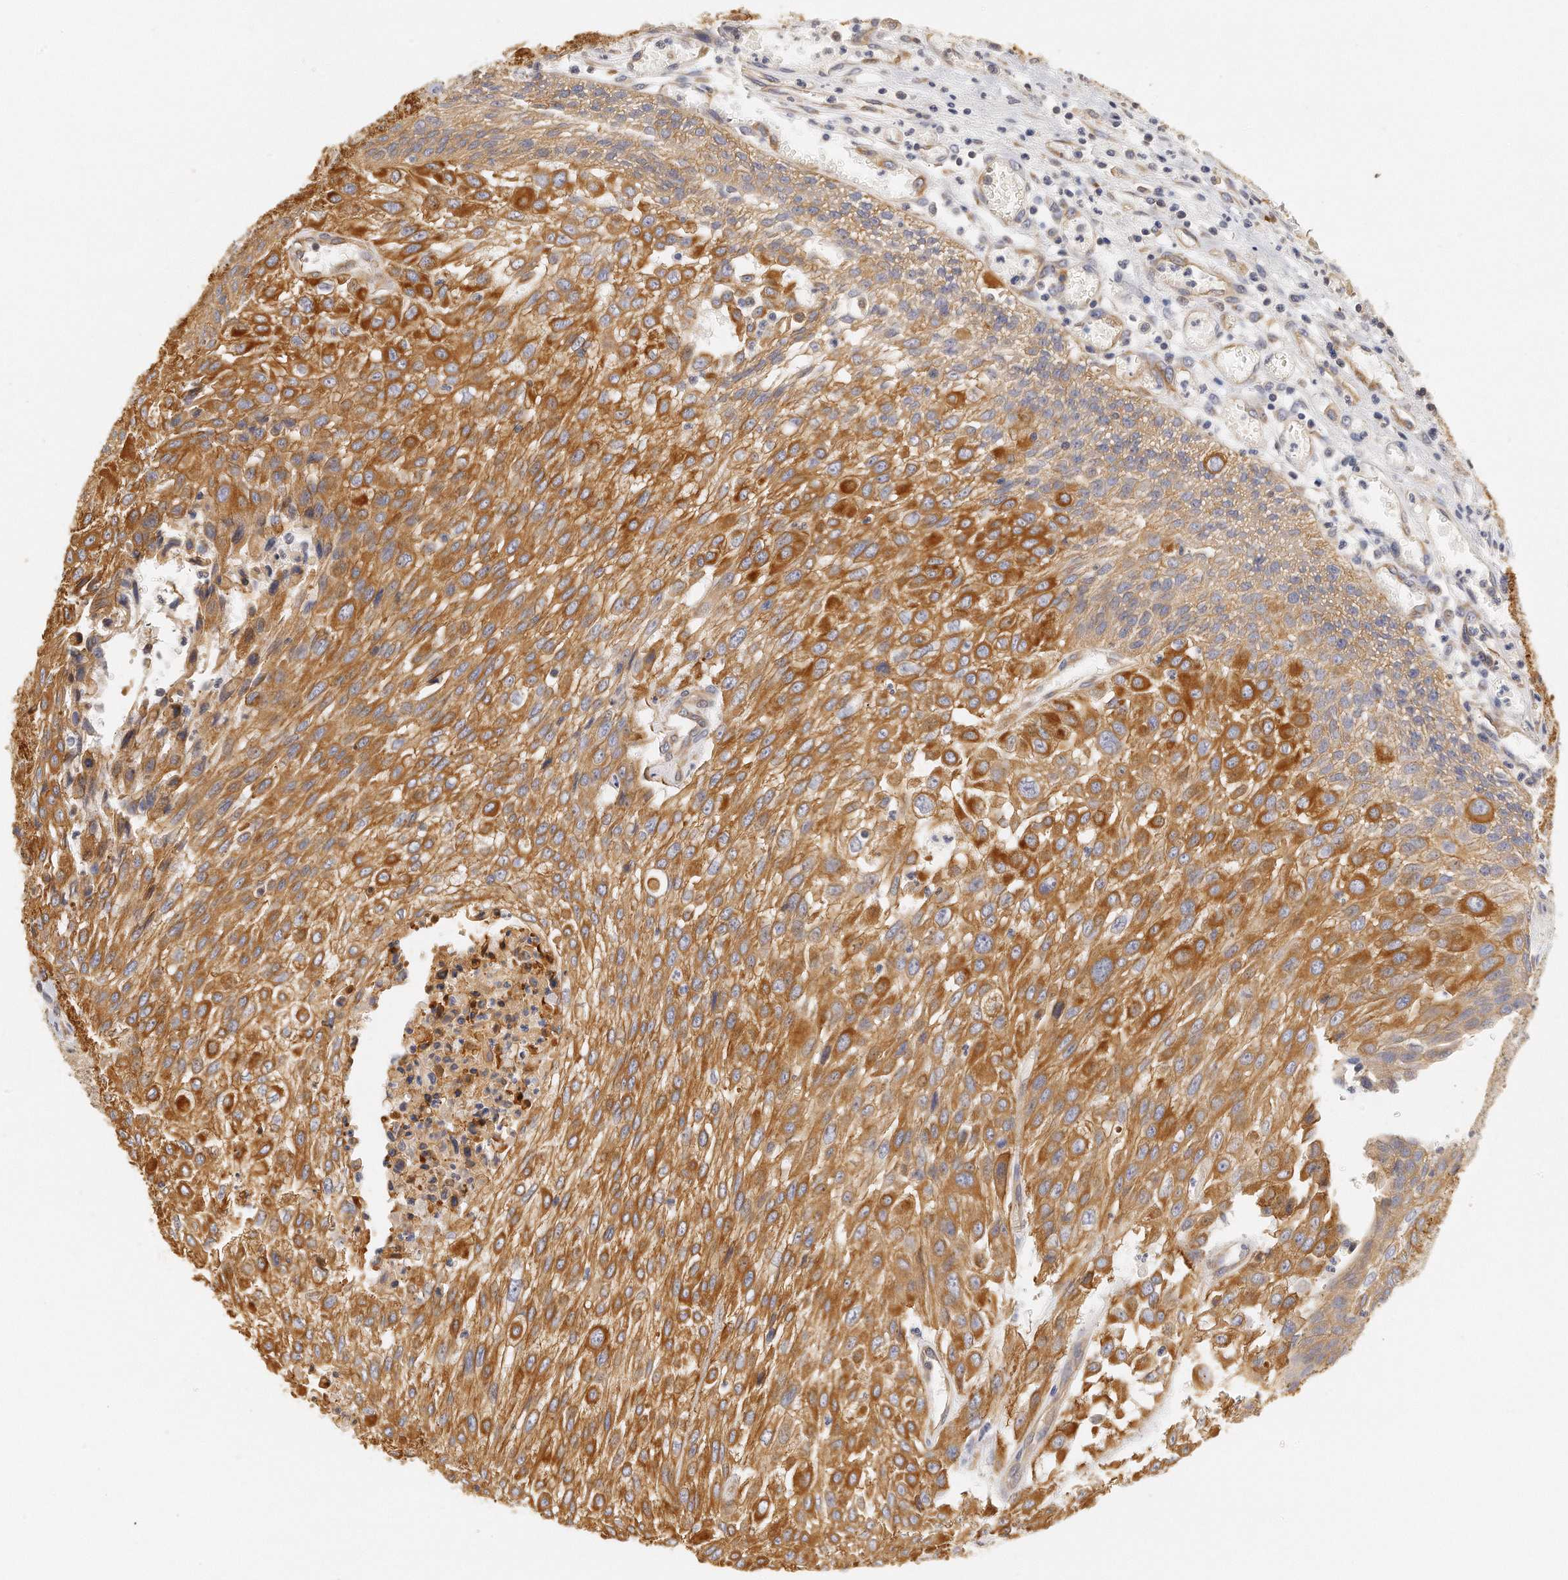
{"staining": {"intensity": "moderate", "quantity": ">75%", "location": "cytoplasmic/membranous"}, "tissue": "urothelial cancer", "cell_type": "Tumor cells", "image_type": "cancer", "snomed": [{"axis": "morphology", "description": "Urothelial carcinoma, High grade"}, {"axis": "topography", "description": "Urinary bladder"}], "caption": "Tumor cells show medium levels of moderate cytoplasmic/membranous expression in about >75% of cells in urothelial carcinoma (high-grade).", "gene": "CHST7", "patient": {"sex": "male", "age": 57}}